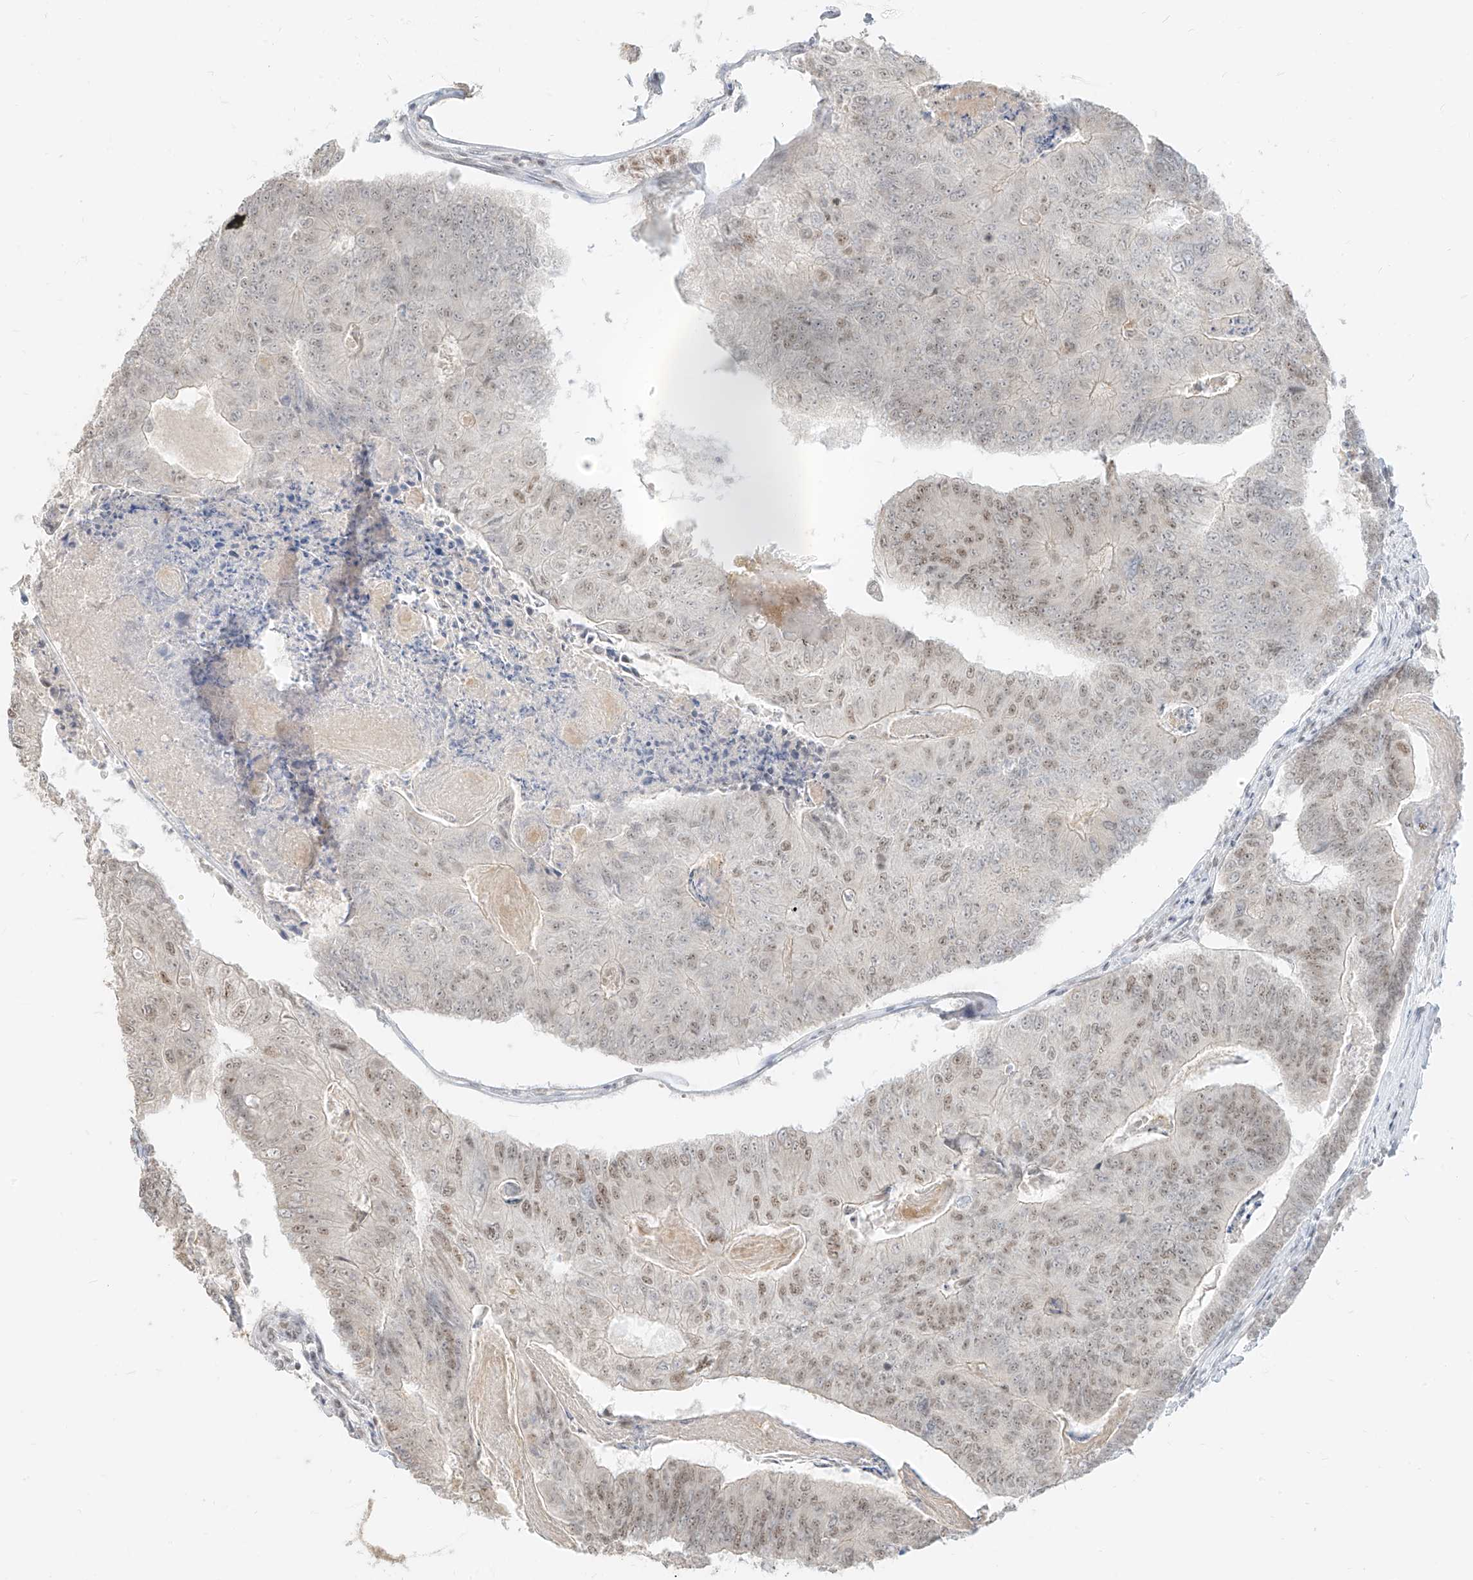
{"staining": {"intensity": "moderate", "quantity": "25%-75%", "location": "nuclear"}, "tissue": "colorectal cancer", "cell_type": "Tumor cells", "image_type": "cancer", "snomed": [{"axis": "morphology", "description": "Adenocarcinoma, NOS"}, {"axis": "topography", "description": "Colon"}], "caption": "Human colorectal cancer (adenocarcinoma) stained with a brown dye reveals moderate nuclear positive staining in about 25%-75% of tumor cells.", "gene": "SUPT5H", "patient": {"sex": "female", "age": 67}}